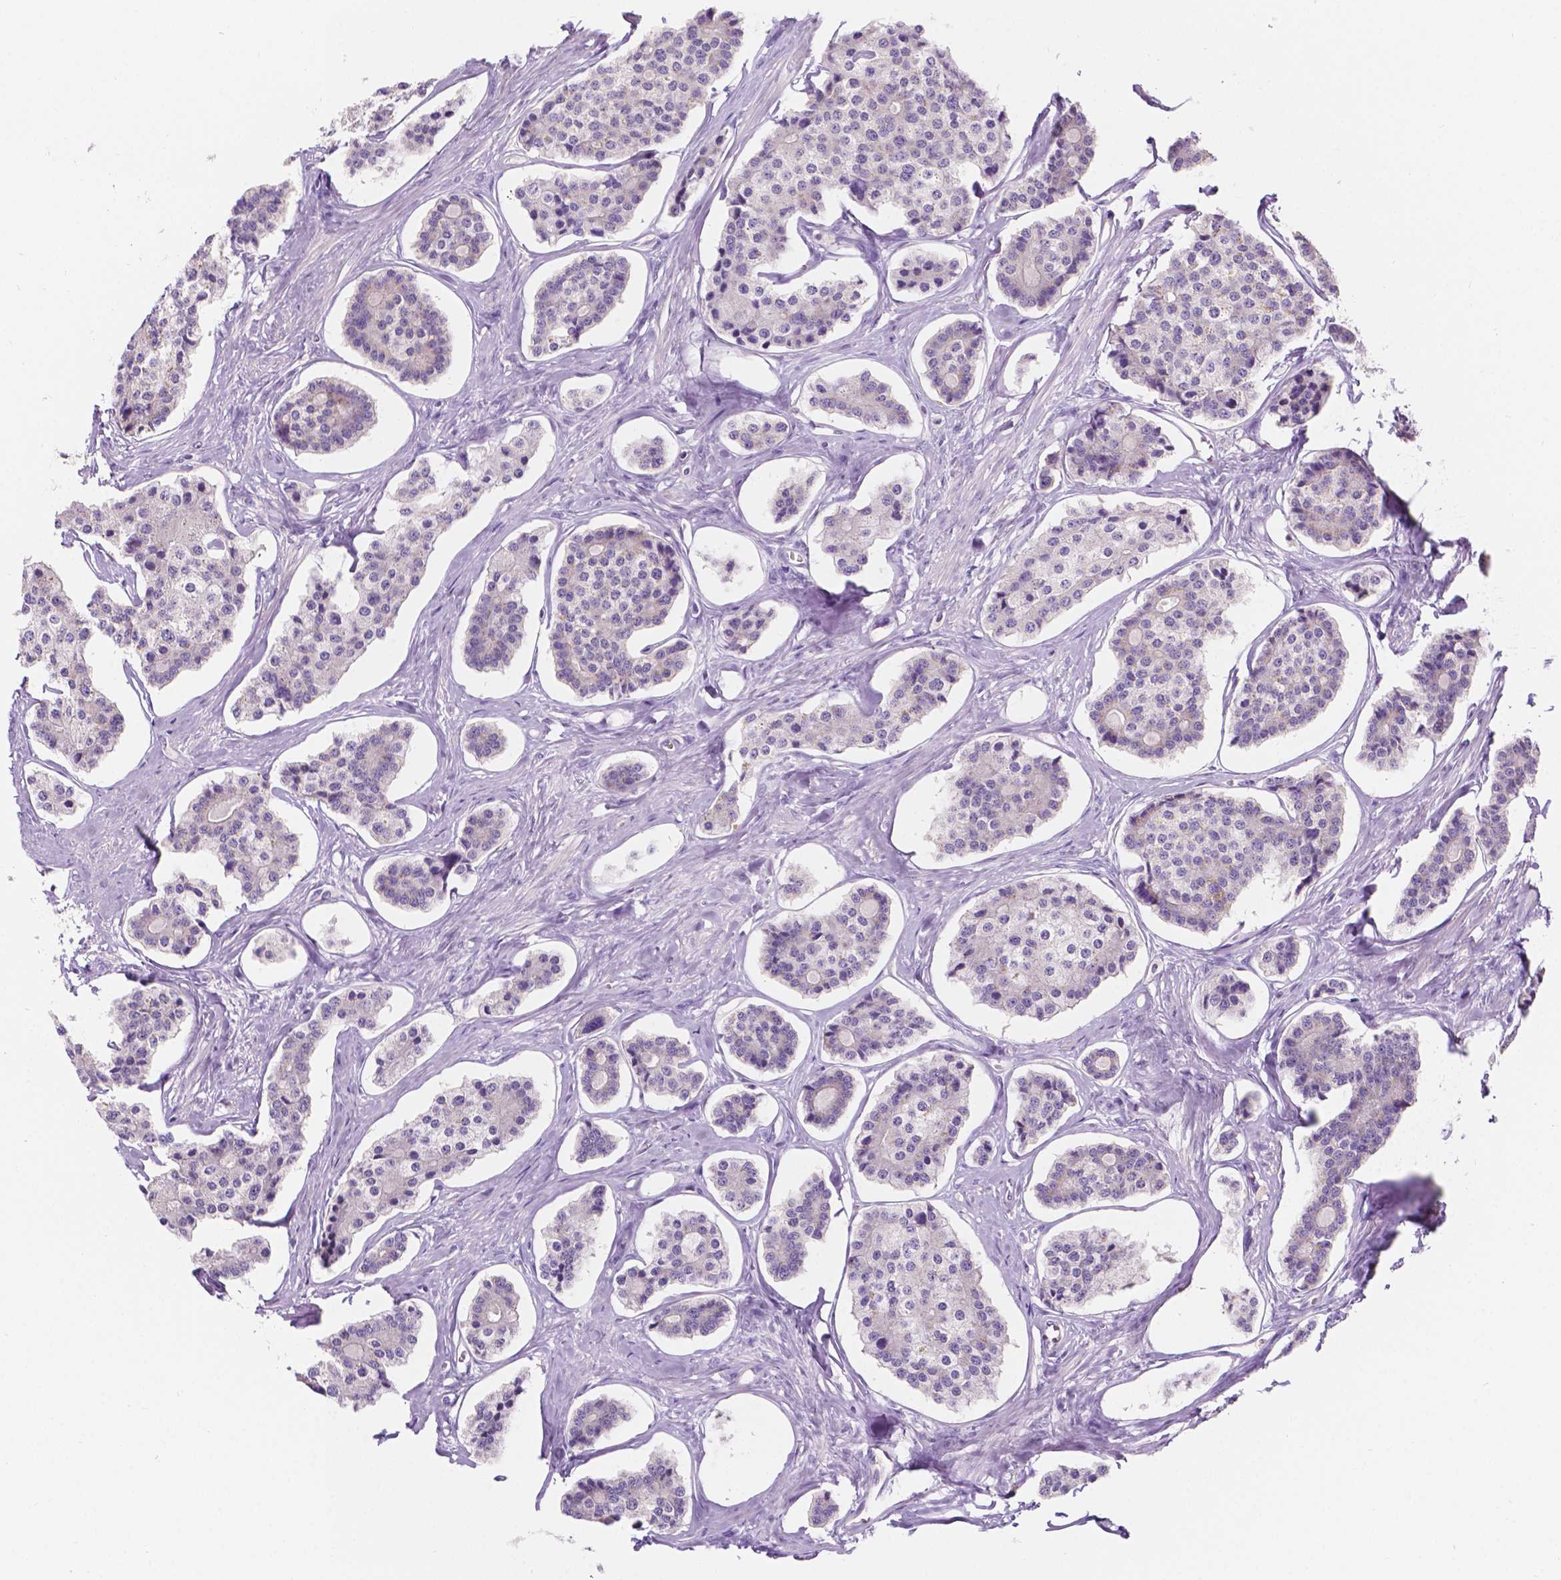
{"staining": {"intensity": "negative", "quantity": "none", "location": "none"}, "tissue": "carcinoid", "cell_type": "Tumor cells", "image_type": "cancer", "snomed": [{"axis": "morphology", "description": "Carcinoid, malignant, NOS"}, {"axis": "topography", "description": "Small intestine"}], "caption": "A high-resolution photomicrograph shows immunohistochemistry (IHC) staining of malignant carcinoid, which reveals no significant staining in tumor cells. The staining was performed using DAB (3,3'-diaminobenzidine) to visualize the protein expression in brown, while the nuclei were stained in blue with hematoxylin (Magnification: 20x).", "gene": "SIRT2", "patient": {"sex": "female", "age": 65}}